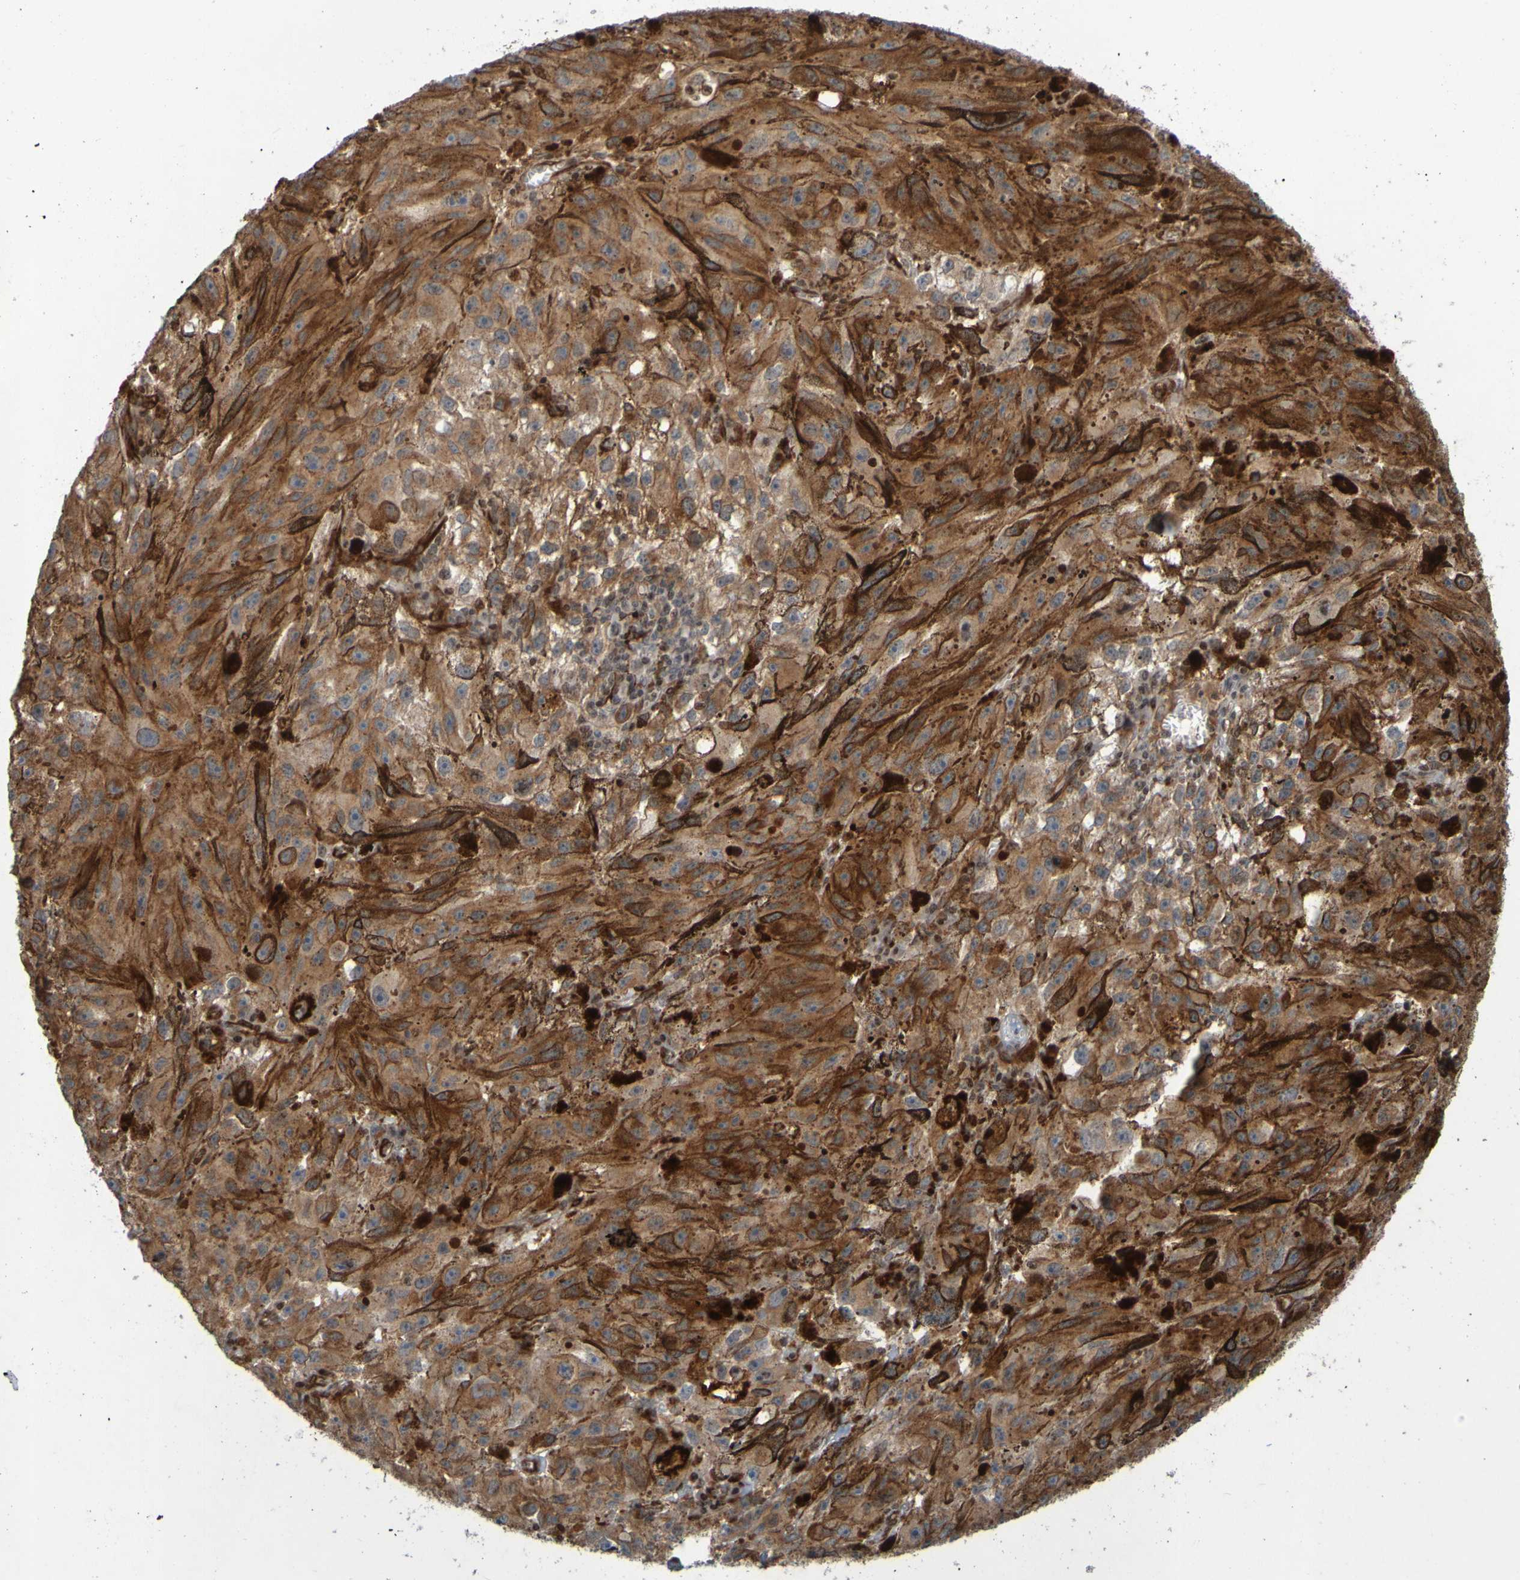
{"staining": {"intensity": "moderate", "quantity": ">75%", "location": "cytoplasmic/membranous"}, "tissue": "melanoma", "cell_type": "Tumor cells", "image_type": "cancer", "snomed": [{"axis": "morphology", "description": "Malignant melanoma, NOS"}, {"axis": "topography", "description": "Skin"}], "caption": "Protein staining of melanoma tissue reveals moderate cytoplasmic/membranous positivity in about >75% of tumor cells.", "gene": "GUCY1A1", "patient": {"sex": "female", "age": 104}}